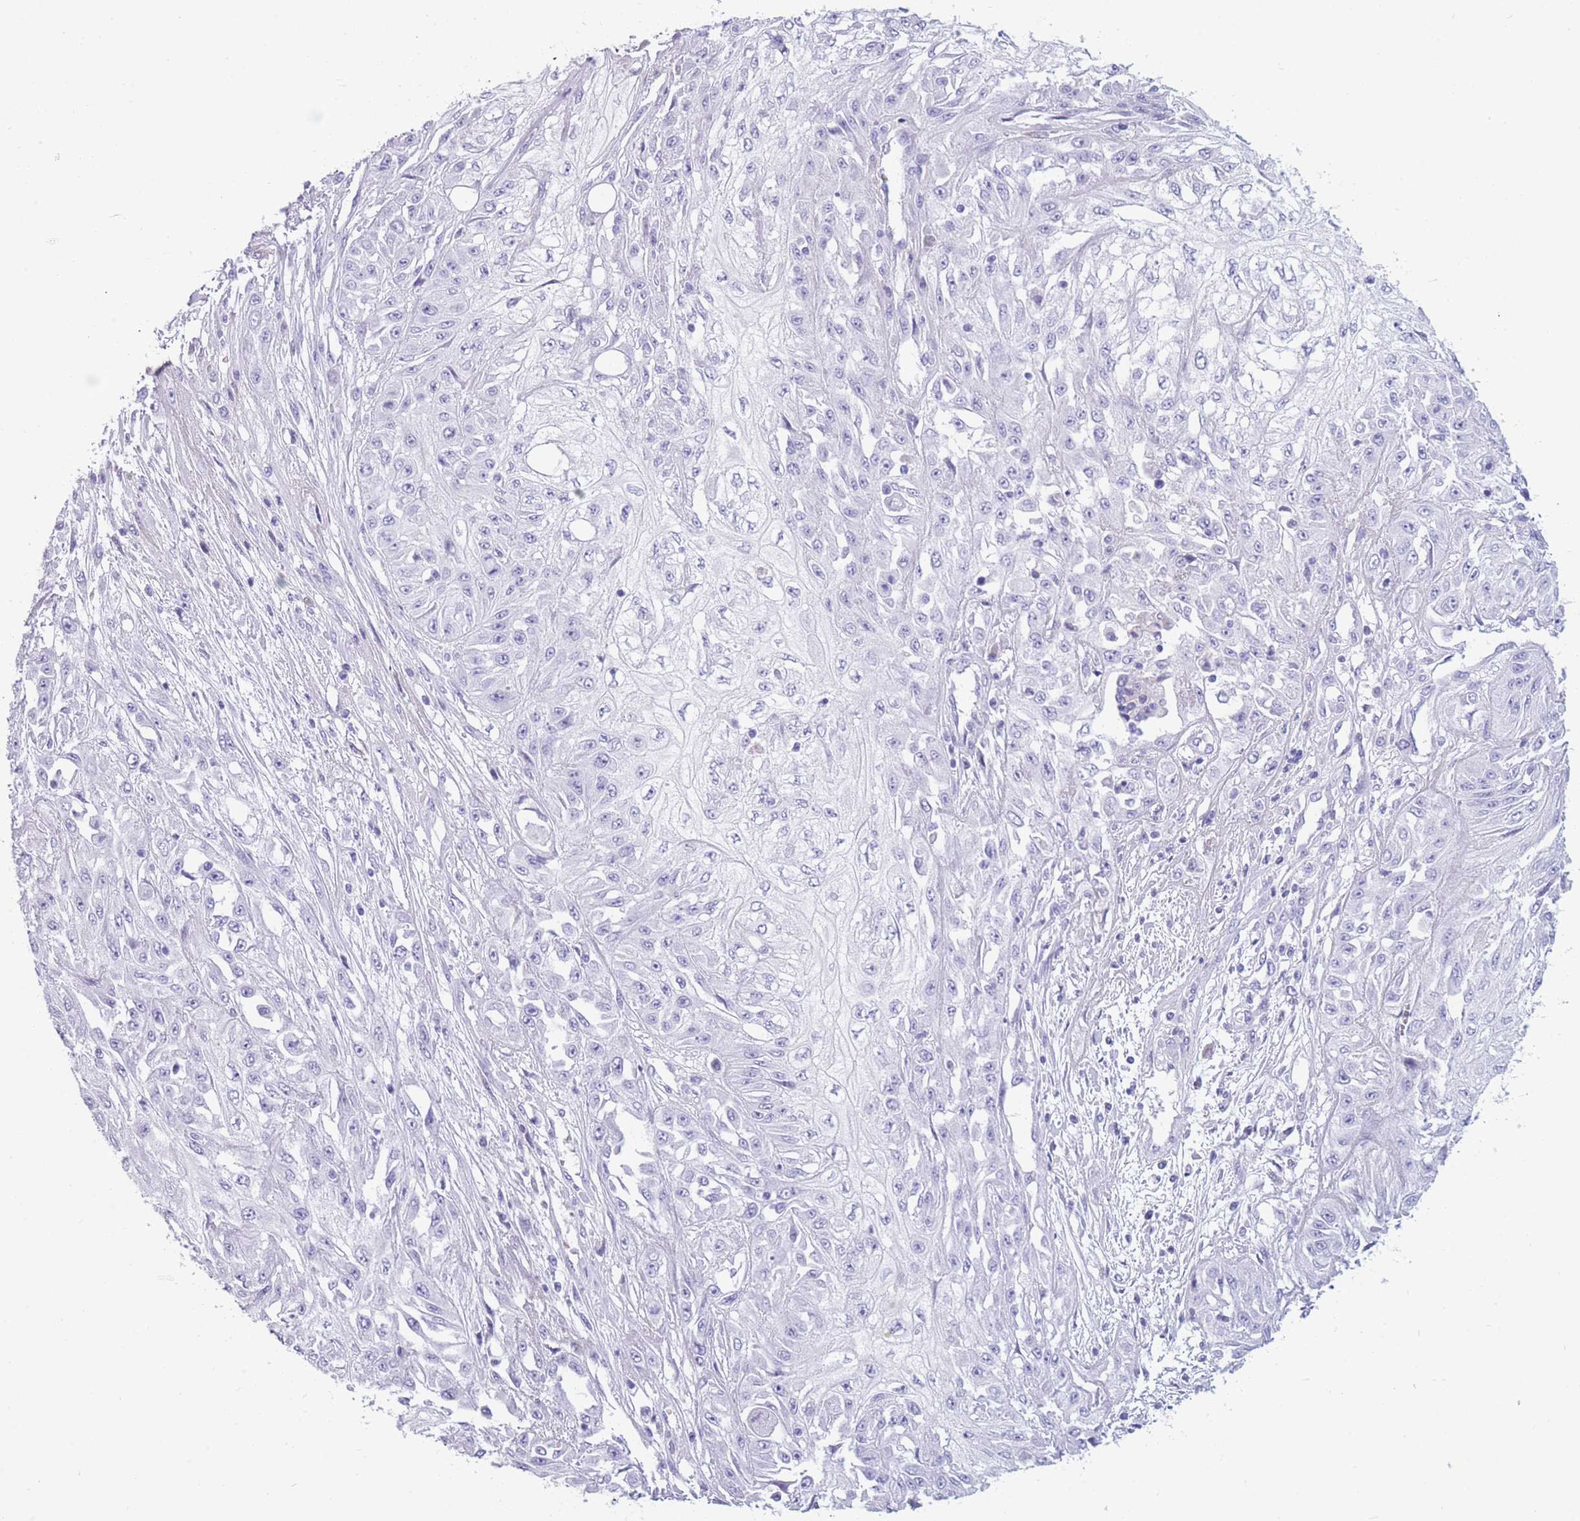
{"staining": {"intensity": "negative", "quantity": "none", "location": "none"}, "tissue": "skin cancer", "cell_type": "Tumor cells", "image_type": "cancer", "snomed": [{"axis": "morphology", "description": "Squamous cell carcinoma, NOS"}, {"axis": "morphology", "description": "Squamous cell carcinoma, metastatic, NOS"}, {"axis": "topography", "description": "Skin"}, {"axis": "topography", "description": "Lymph node"}], "caption": "The histopathology image displays no staining of tumor cells in skin cancer (metastatic squamous cell carcinoma). Nuclei are stained in blue.", "gene": "TNFSF11", "patient": {"sex": "male", "age": 75}}